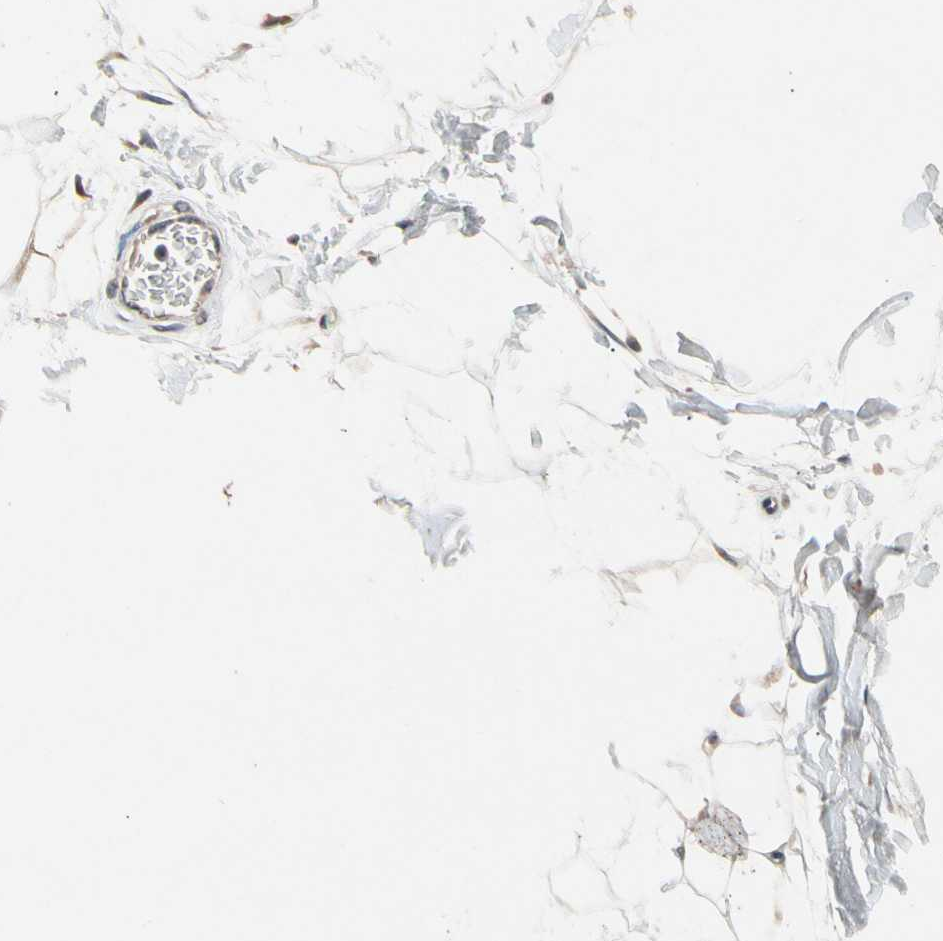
{"staining": {"intensity": "moderate", "quantity": ">75%", "location": "cytoplasmic/membranous"}, "tissue": "adipose tissue", "cell_type": "Adipocytes", "image_type": "normal", "snomed": [{"axis": "morphology", "description": "Normal tissue, NOS"}, {"axis": "topography", "description": "Soft tissue"}], "caption": "Adipocytes reveal moderate cytoplasmic/membranous positivity in approximately >75% of cells in normal adipose tissue.", "gene": "PRDX4", "patient": {"sex": "male", "age": 72}}